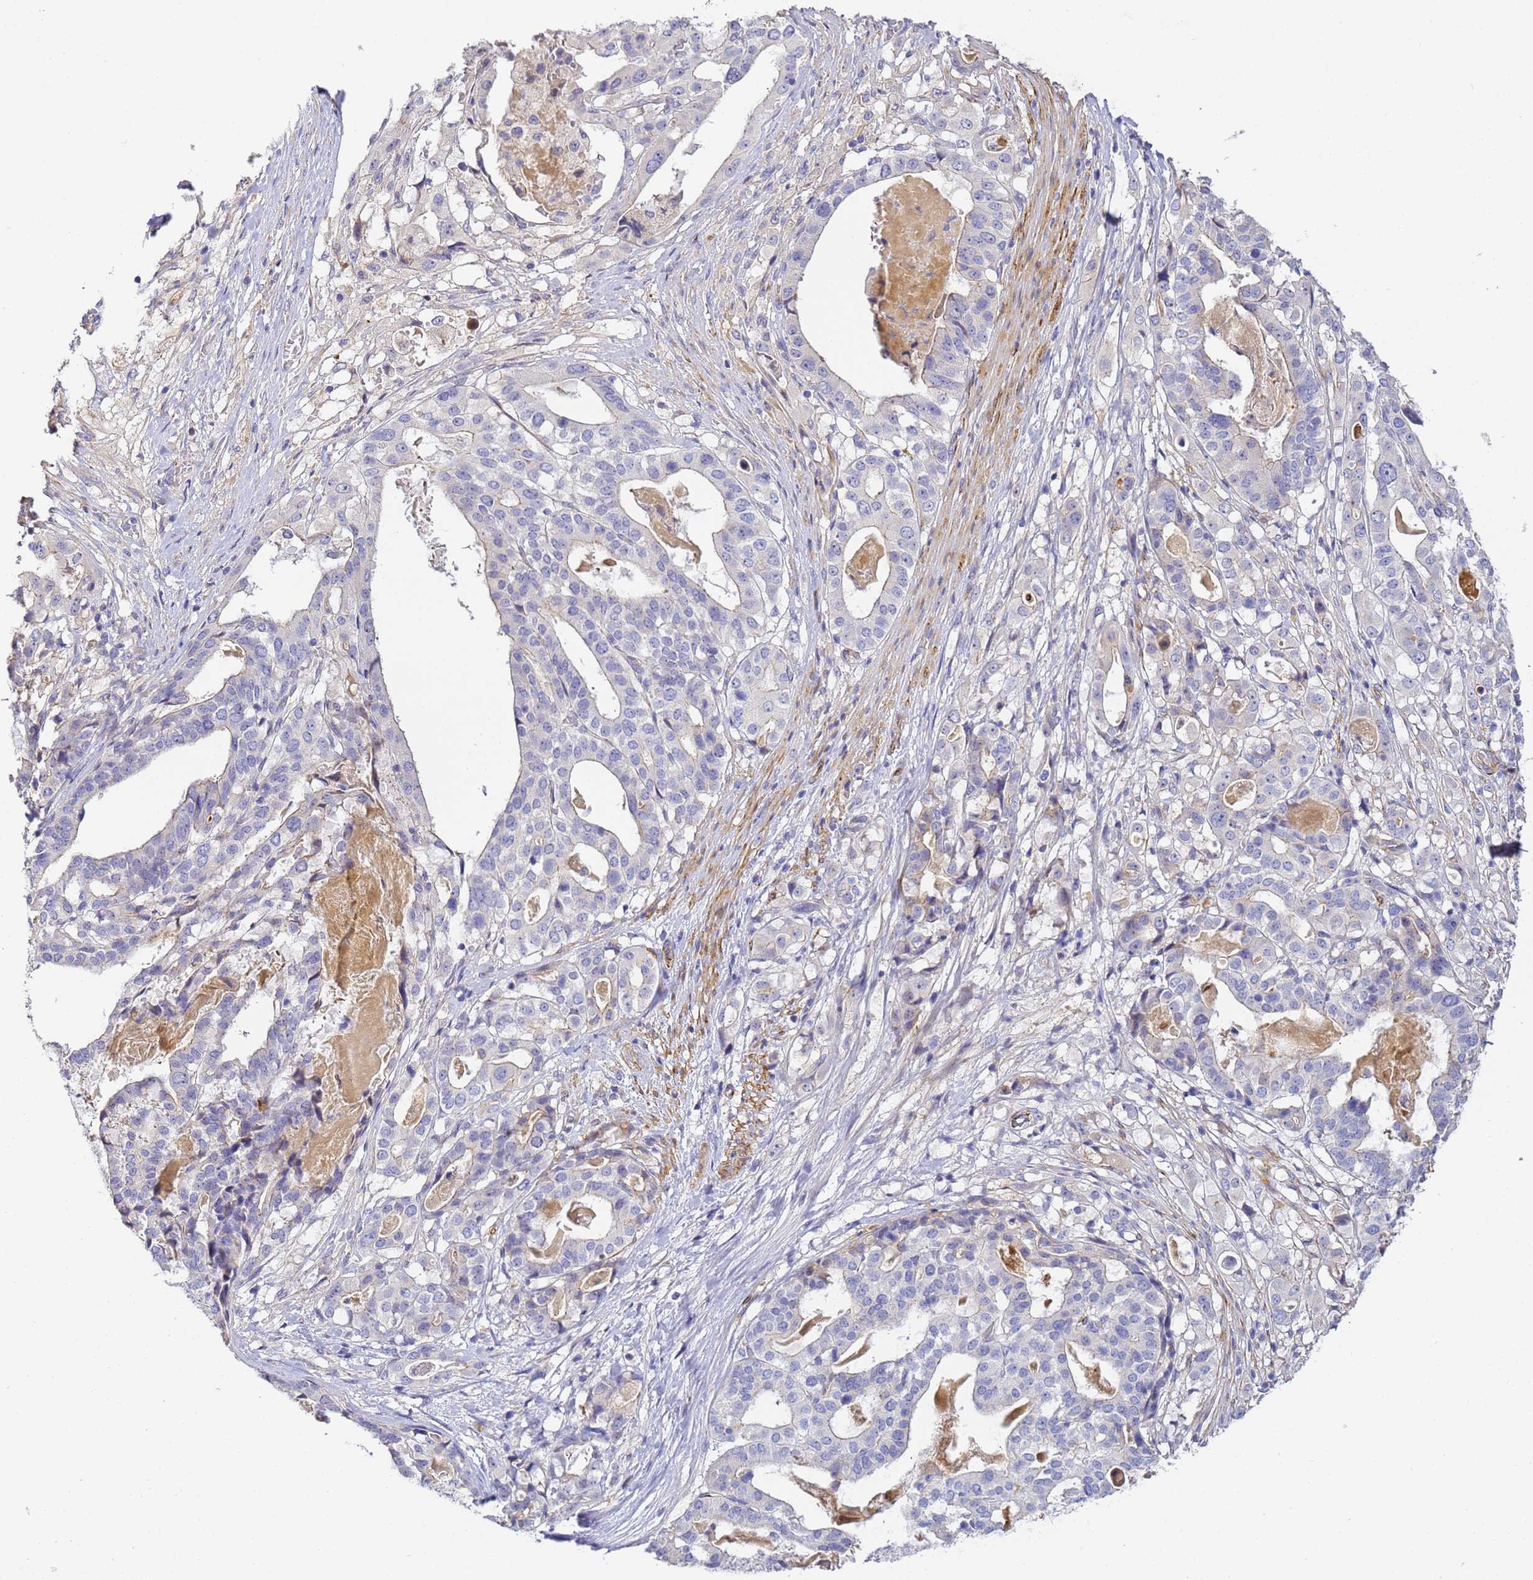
{"staining": {"intensity": "negative", "quantity": "none", "location": "none"}, "tissue": "stomach cancer", "cell_type": "Tumor cells", "image_type": "cancer", "snomed": [{"axis": "morphology", "description": "Adenocarcinoma, NOS"}, {"axis": "topography", "description": "Stomach"}], "caption": "Immunohistochemical staining of human stomach cancer reveals no significant positivity in tumor cells. Nuclei are stained in blue.", "gene": "CFH", "patient": {"sex": "male", "age": 48}}